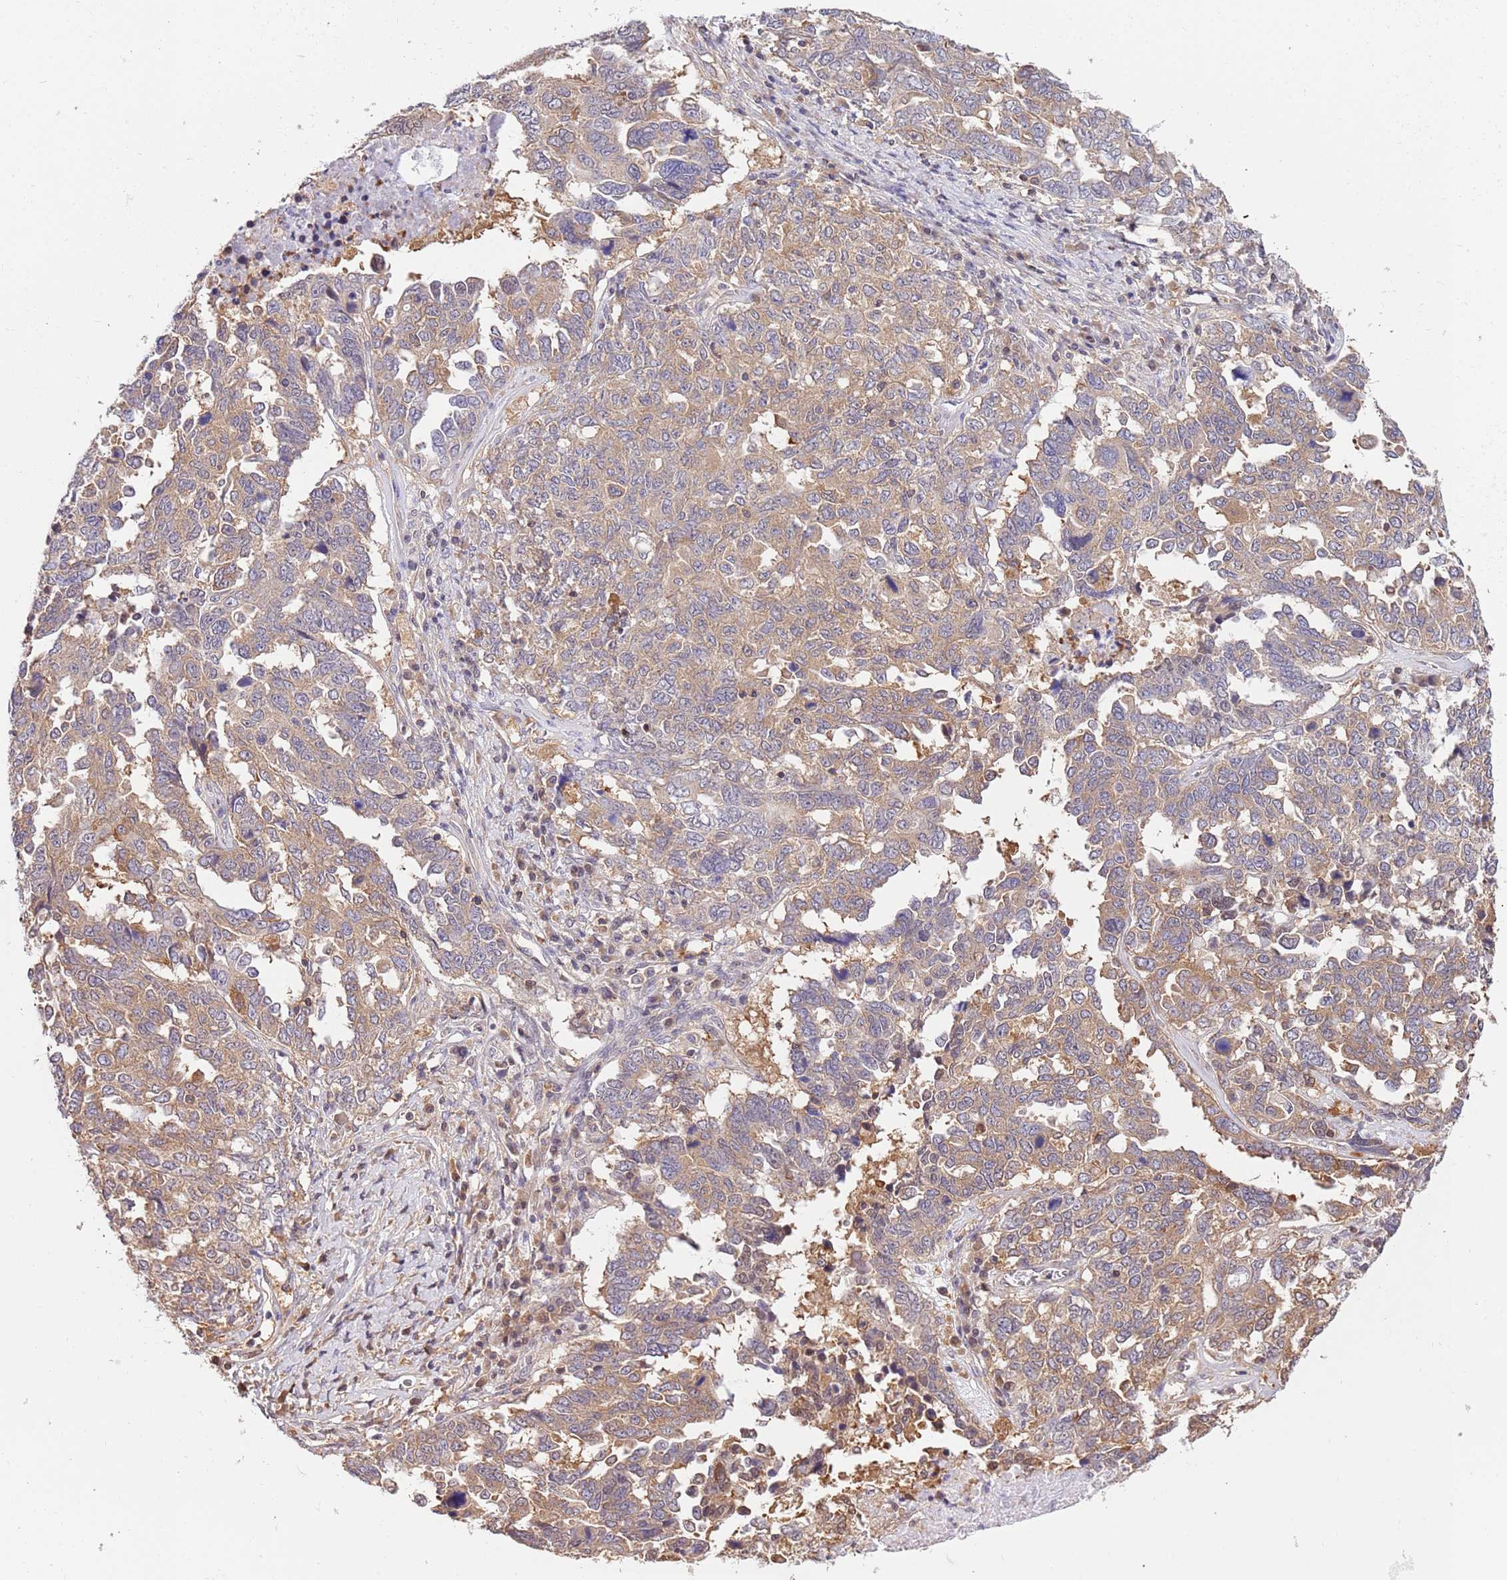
{"staining": {"intensity": "moderate", "quantity": ">75%", "location": "cytoplasmic/membranous"}, "tissue": "ovarian cancer", "cell_type": "Tumor cells", "image_type": "cancer", "snomed": [{"axis": "morphology", "description": "Carcinoma, endometroid"}, {"axis": "topography", "description": "Ovary"}], "caption": "Immunohistochemistry of ovarian cancer displays medium levels of moderate cytoplasmic/membranous expression in about >75% of tumor cells.", "gene": "STIP1", "patient": {"sex": "female", "age": 62}}